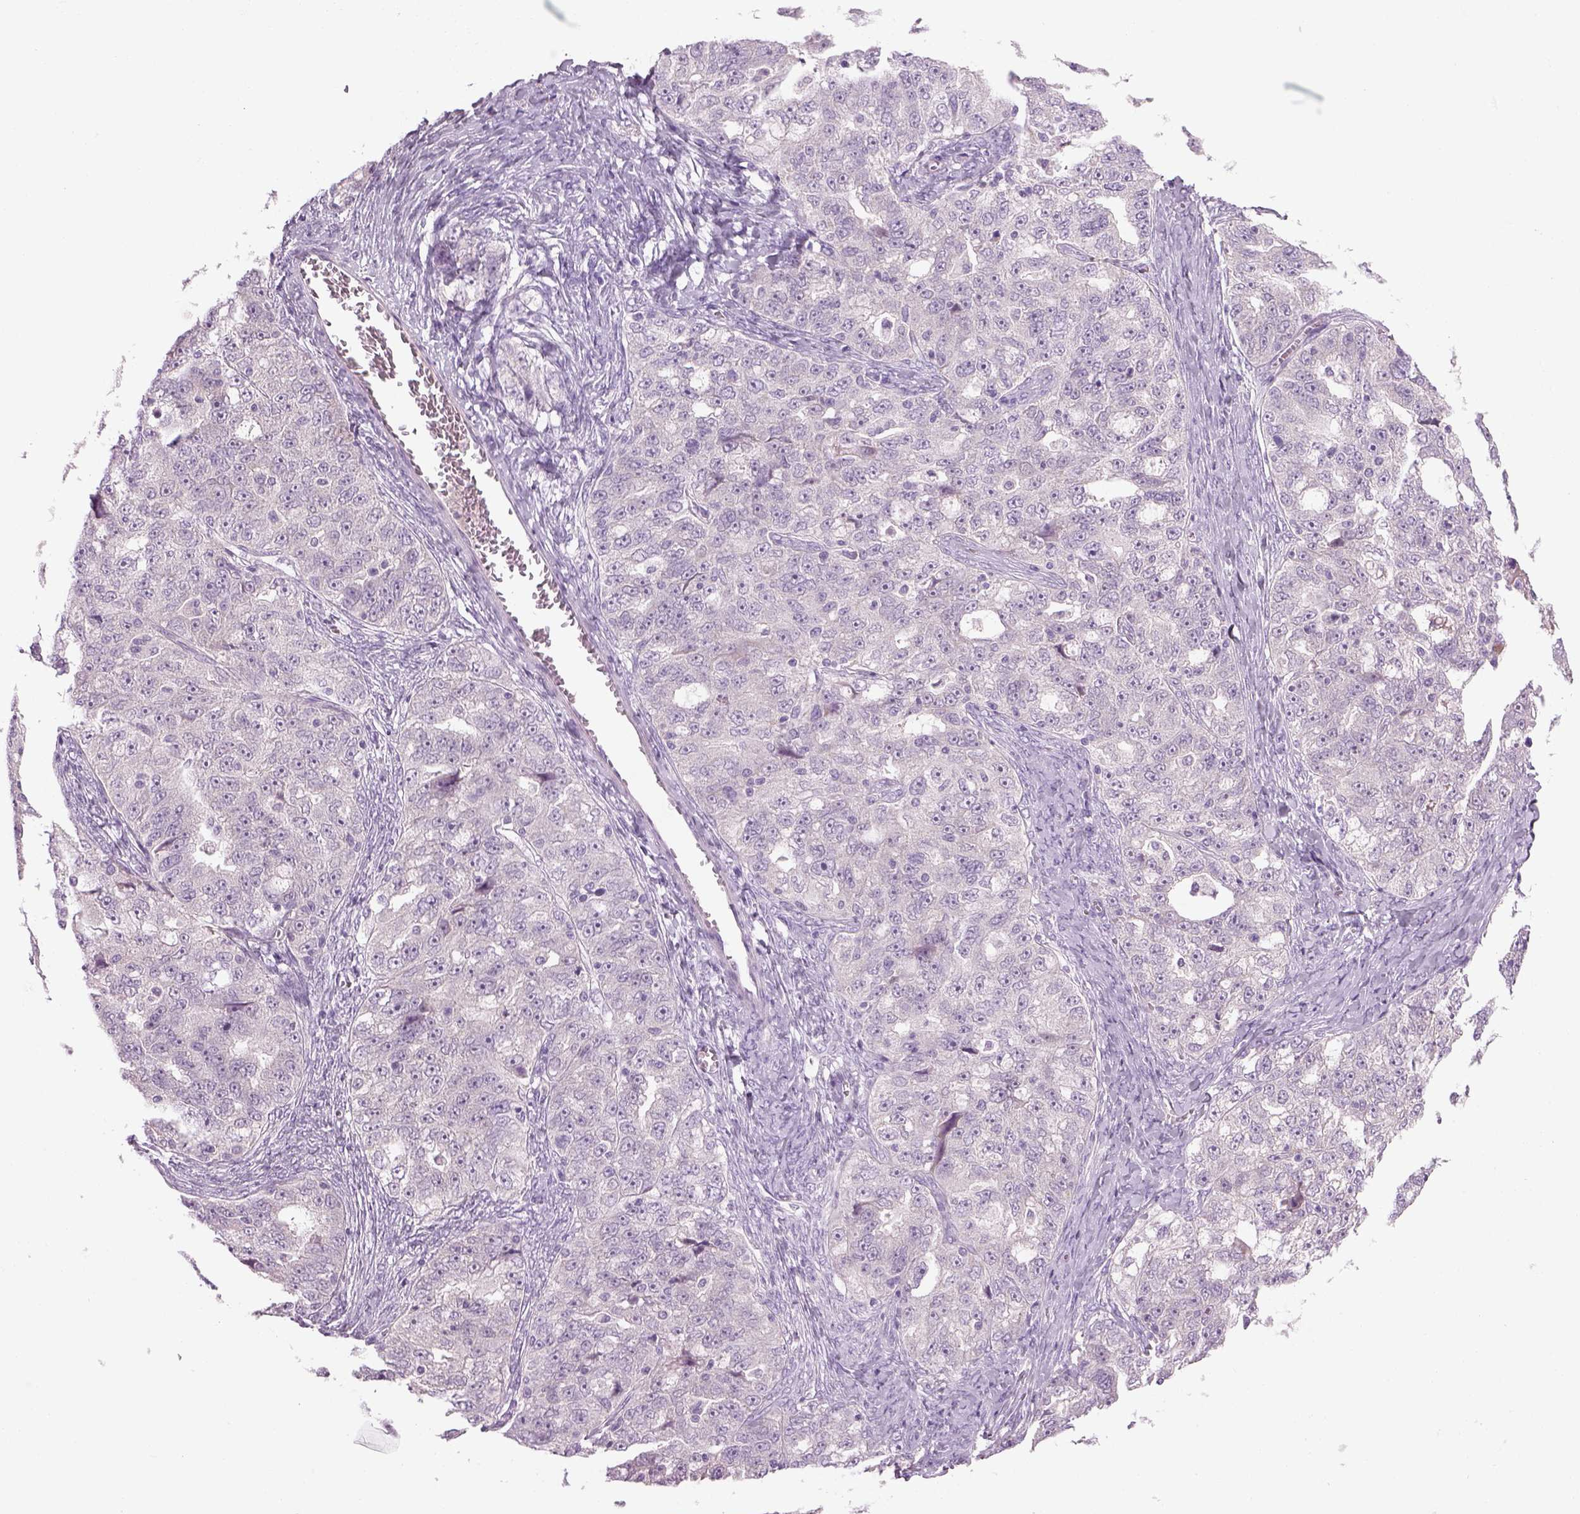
{"staining": {"intensity": "negative", "quantity": "none", "location": "none"}, "tissue": "ovarian cancer", "cell_type": "Tumor cells", "image_type": "cancer", "snomed": [{"axis": "morphology", "description": "Cystadenocarcinoma, serous, NOS"}, {"axis": "topography", "description": "Ovary"}], "caption": "Immunohistochemical staining of ovarian cancer (serous cystadenocarcinoma) demonstrates no significant positivity in tumor cells.", "gene": "MDH1B", "patient": {"sex": "female", "age": 51}}